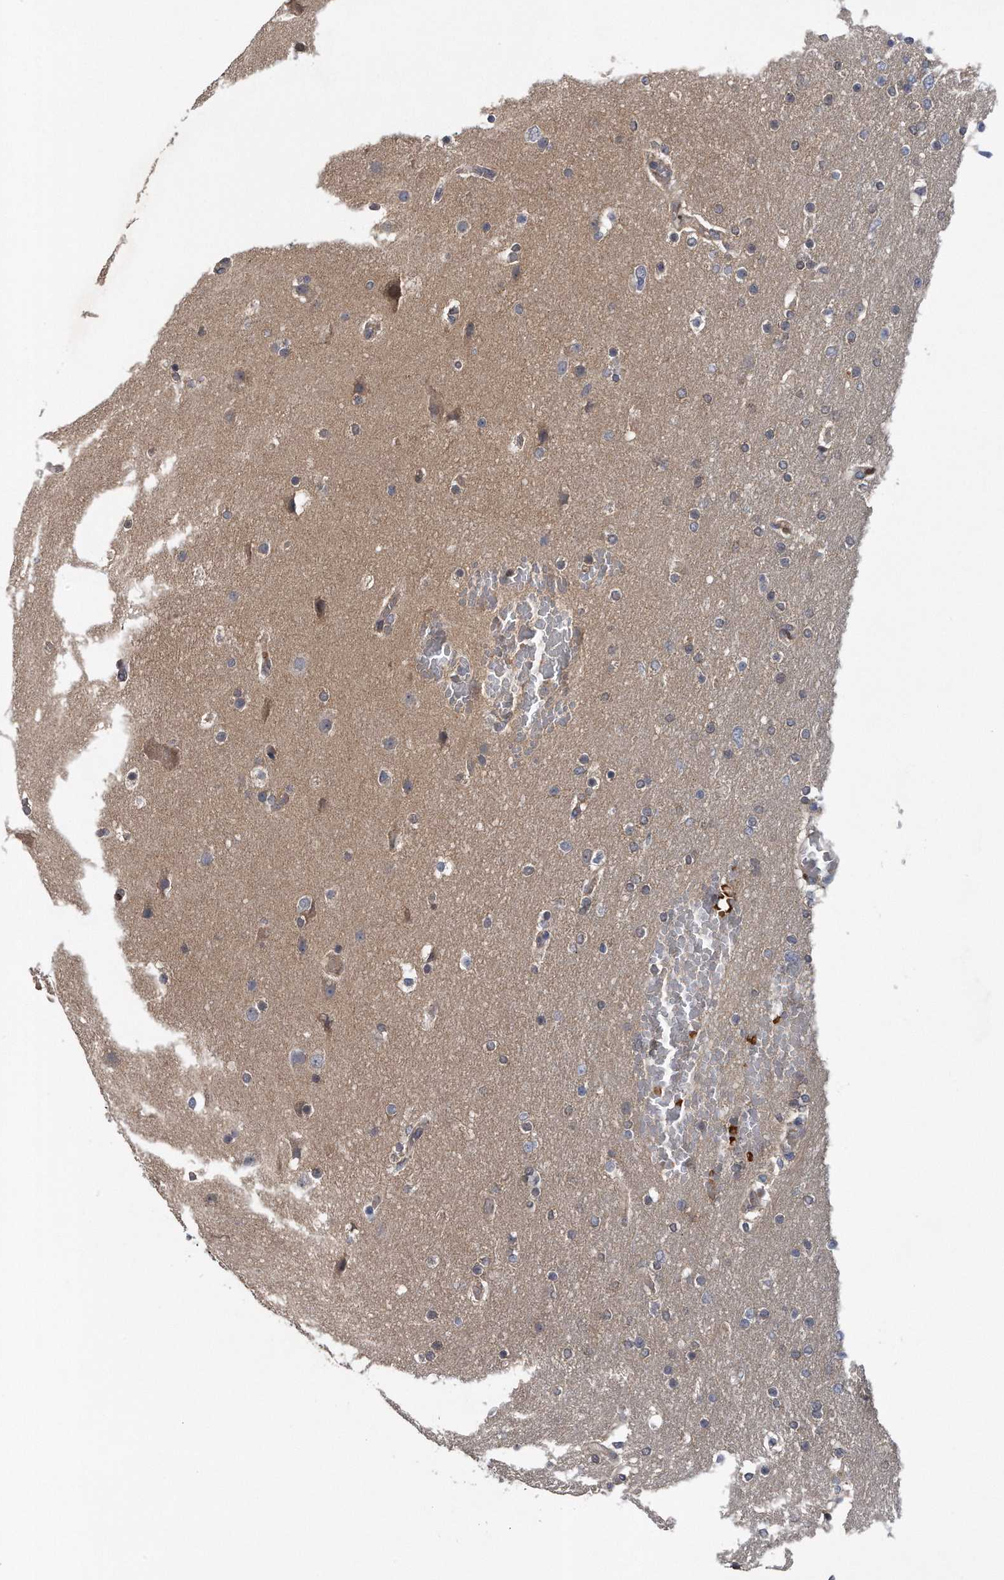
{"staining": {"intensity": "negative", "quantity": "none", "location": "none"}, "tissue": "glioma", "cell_type": "Tumor cells", "image_type": "cancer", "snomed": [{"axis": "morphology", "description": "Glioma, malignant, High grade"}, {"axis": "topography", "description": "Cerebral cortex"}], "caption": "Immunohistochemistry (IHC) of high-grade glioma (malignant) demonstrates no staining in tumor cells.", "gene": "ZNF79", "patient": {"sex": "female", "age": 36}}